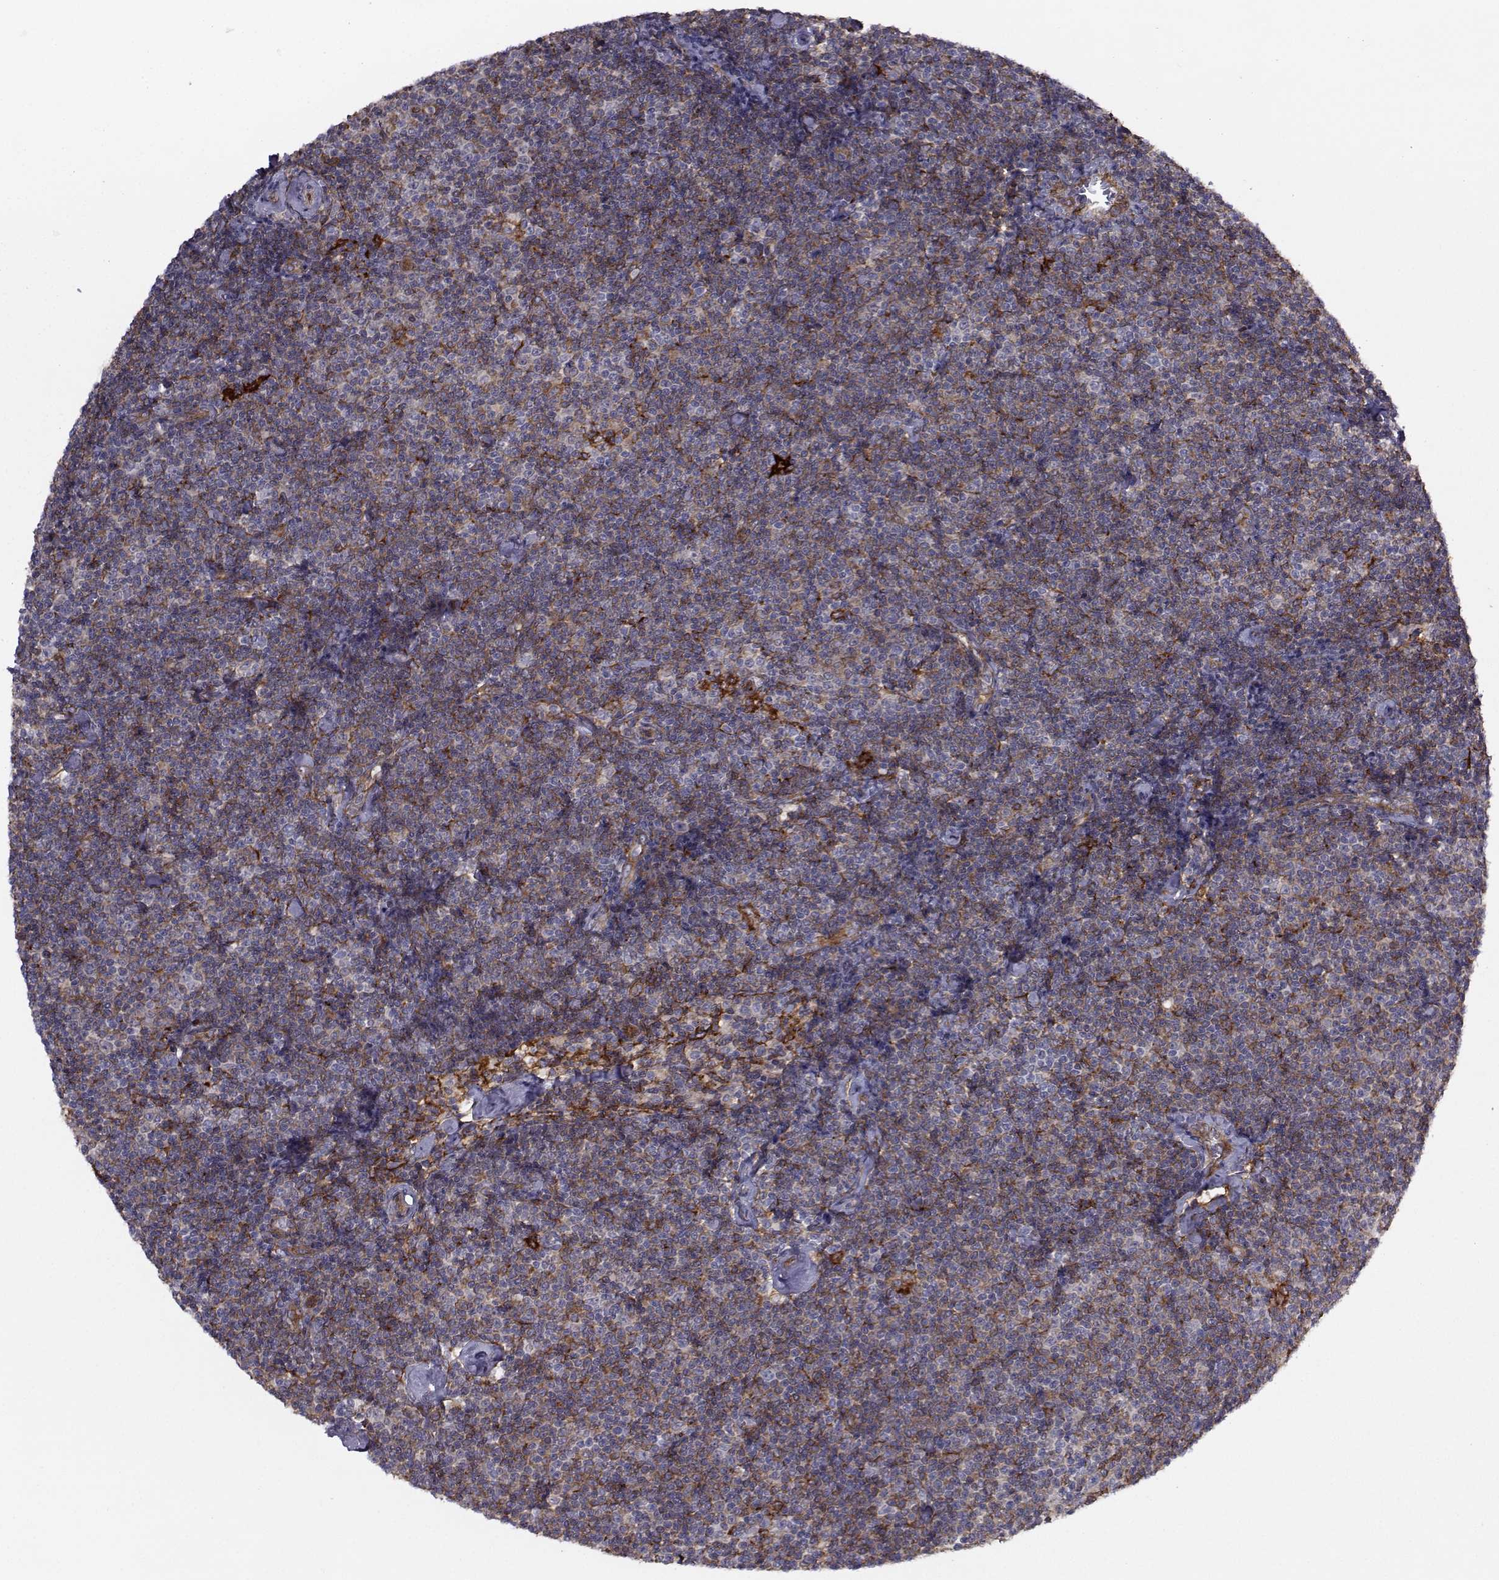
{"staining": {"intensity": "negative", "quantity": "none", "location": "none"}, "tissue": "lymphoma", "cell_type": "Tumor cells", "image_type": "cancer", "snomed": [{"axis": "morphology", "description": "Malignant lymphoma, non-Hodgkin's type, Low grade"}, {"axis": "topography", "description": "Lymph node"}], "caption": "This micrograph is of lymphoma stained with immunohistochemistry to label a protein in brown with the nuclei are counter-stained blue. There is no expression in tumor cells.", "gene": "TRIP10", "patient": {"sex": "male", "age": 81}}